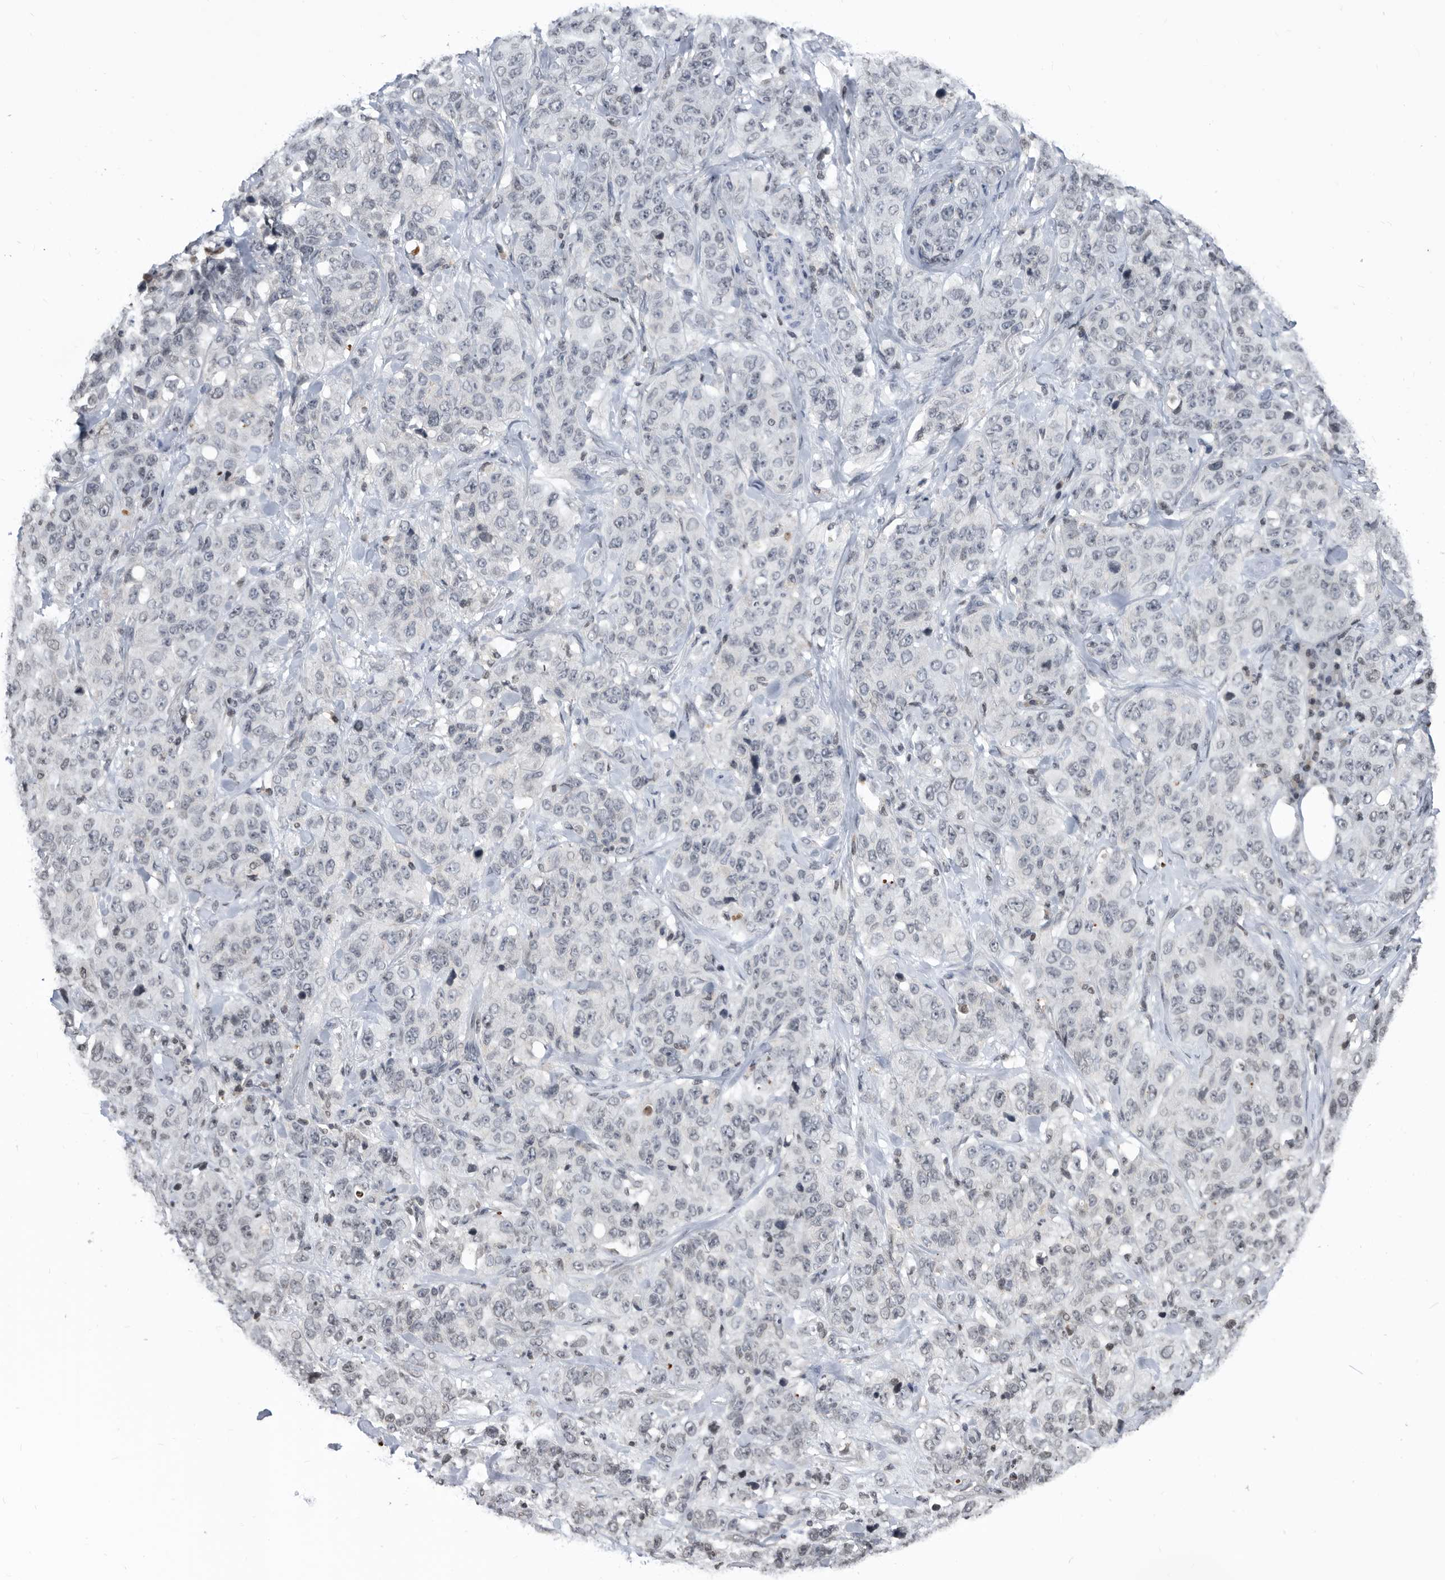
{"staining": {"intensity": "weak", "quantity": "<25%", "location": "nuclear"}, "tissue": "stomach cancer", "cell_type": "Tumor cells", "image_type": "cancer", "snomed": [{"axis": "morphology", "description": "Adenocarcinoma, NOS"}, {"axis": "topography", "description": "Stomach"}], "caption": "Immunohistochemical staining of stomach cancer (adenocarcinoma) displays no significant staining in tumor cells. (DAB (3,3'-diaminobenzidine) IHC visualized using brightfield microscopy, high magnification).", "gene": "TSTD1", "patient": {"sex": "male", "age": 48}}